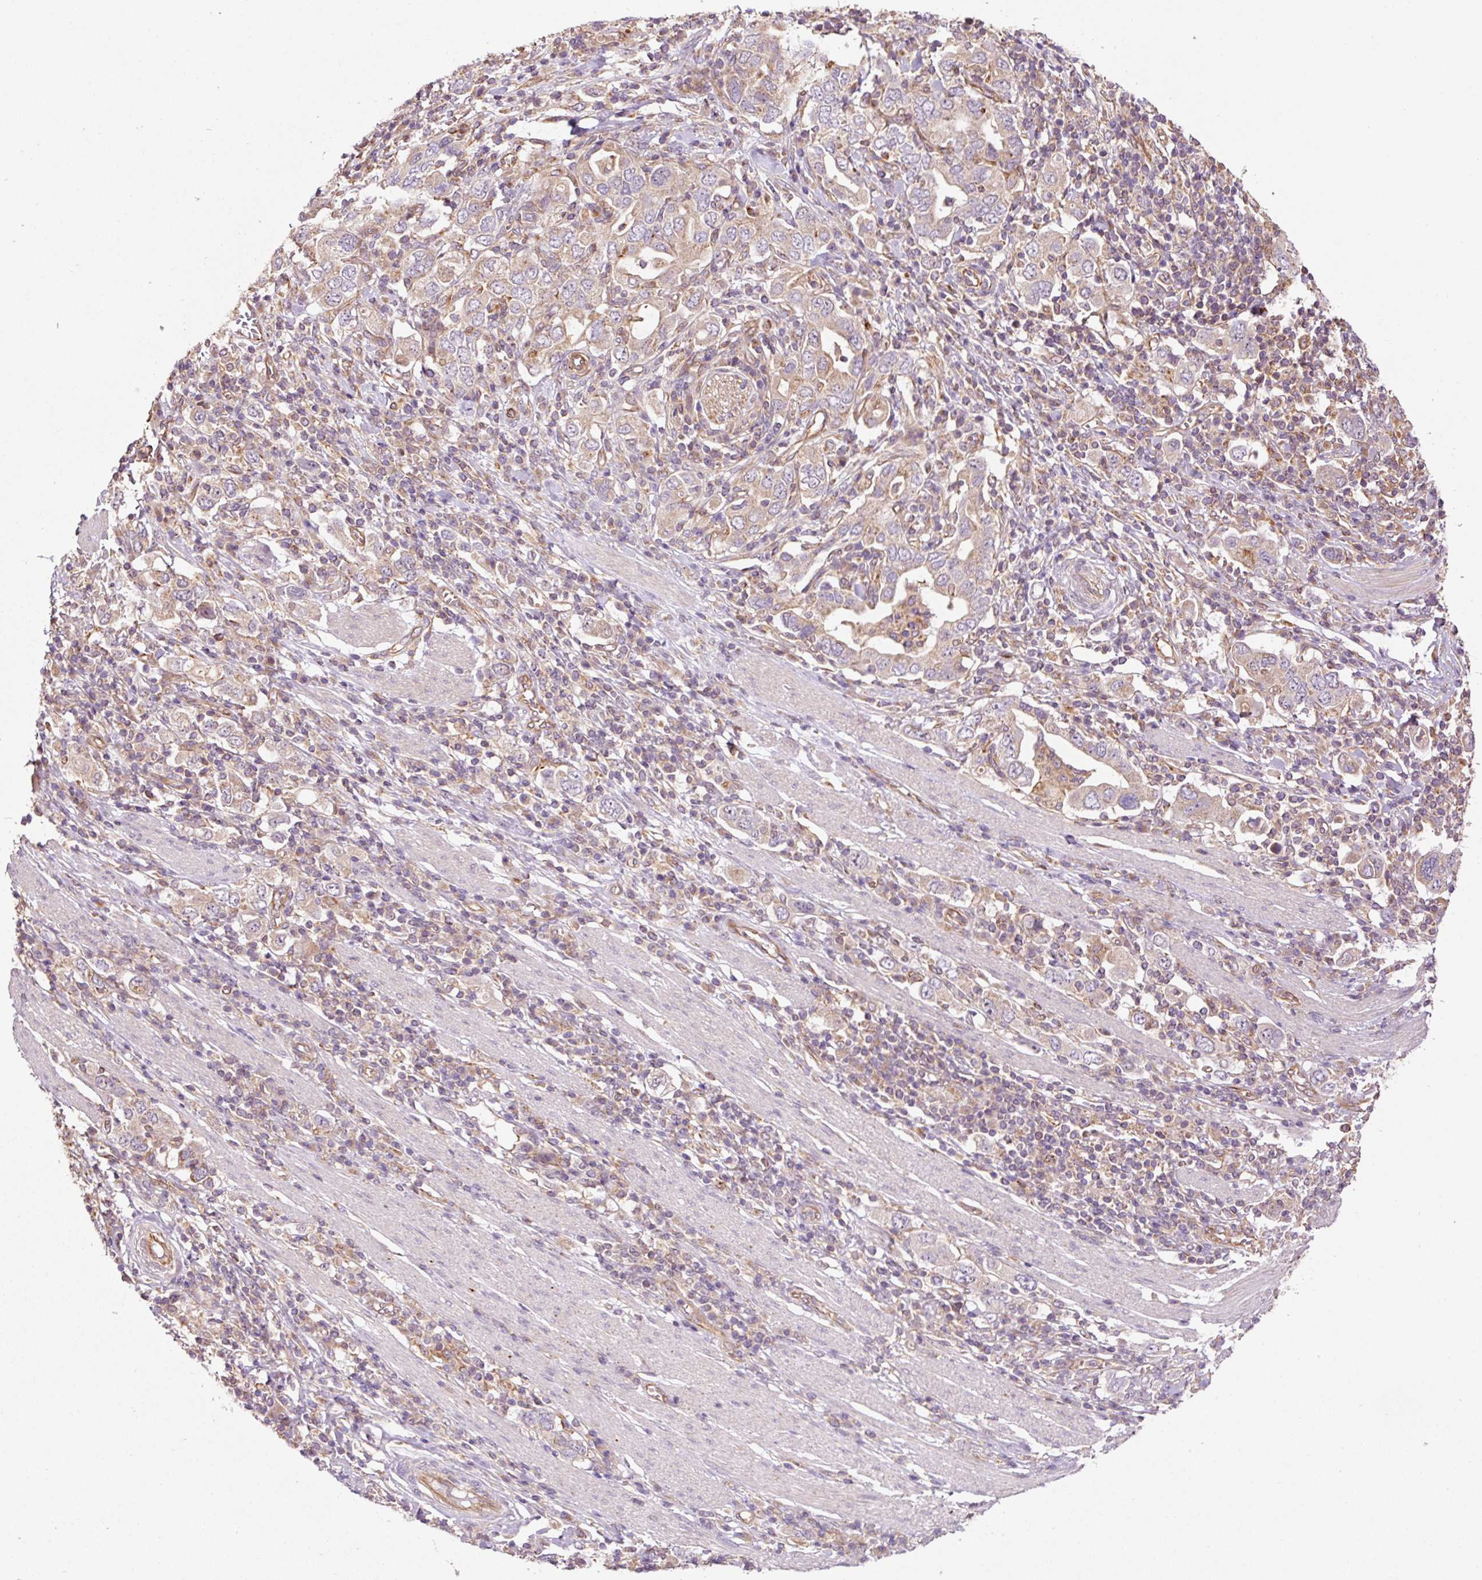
{"staining": {"intensity": "weak", "quantity": "<25%", "location": "cytoplasmic/membranous"}, "tissue": "stomach cancer", "cell_type": "Tumor cells", "image_type": "cancer", "snomed": [{"axis": "morphology", "description": "Adenocarcinoma, NOS"}, {"axis": "topography", "description": "Stomach, upper"}, {"axis": "topography", "description": "Stomach"}], "caption": "This photomicrograph is of stomach adenocarcinoma stained with IHC to label a protein in brown with the nuclei are counter-stained blue. There is no expression in tumor cells.", "gene": "PCK2", "patient": {"sex": "male", "age": 62}}